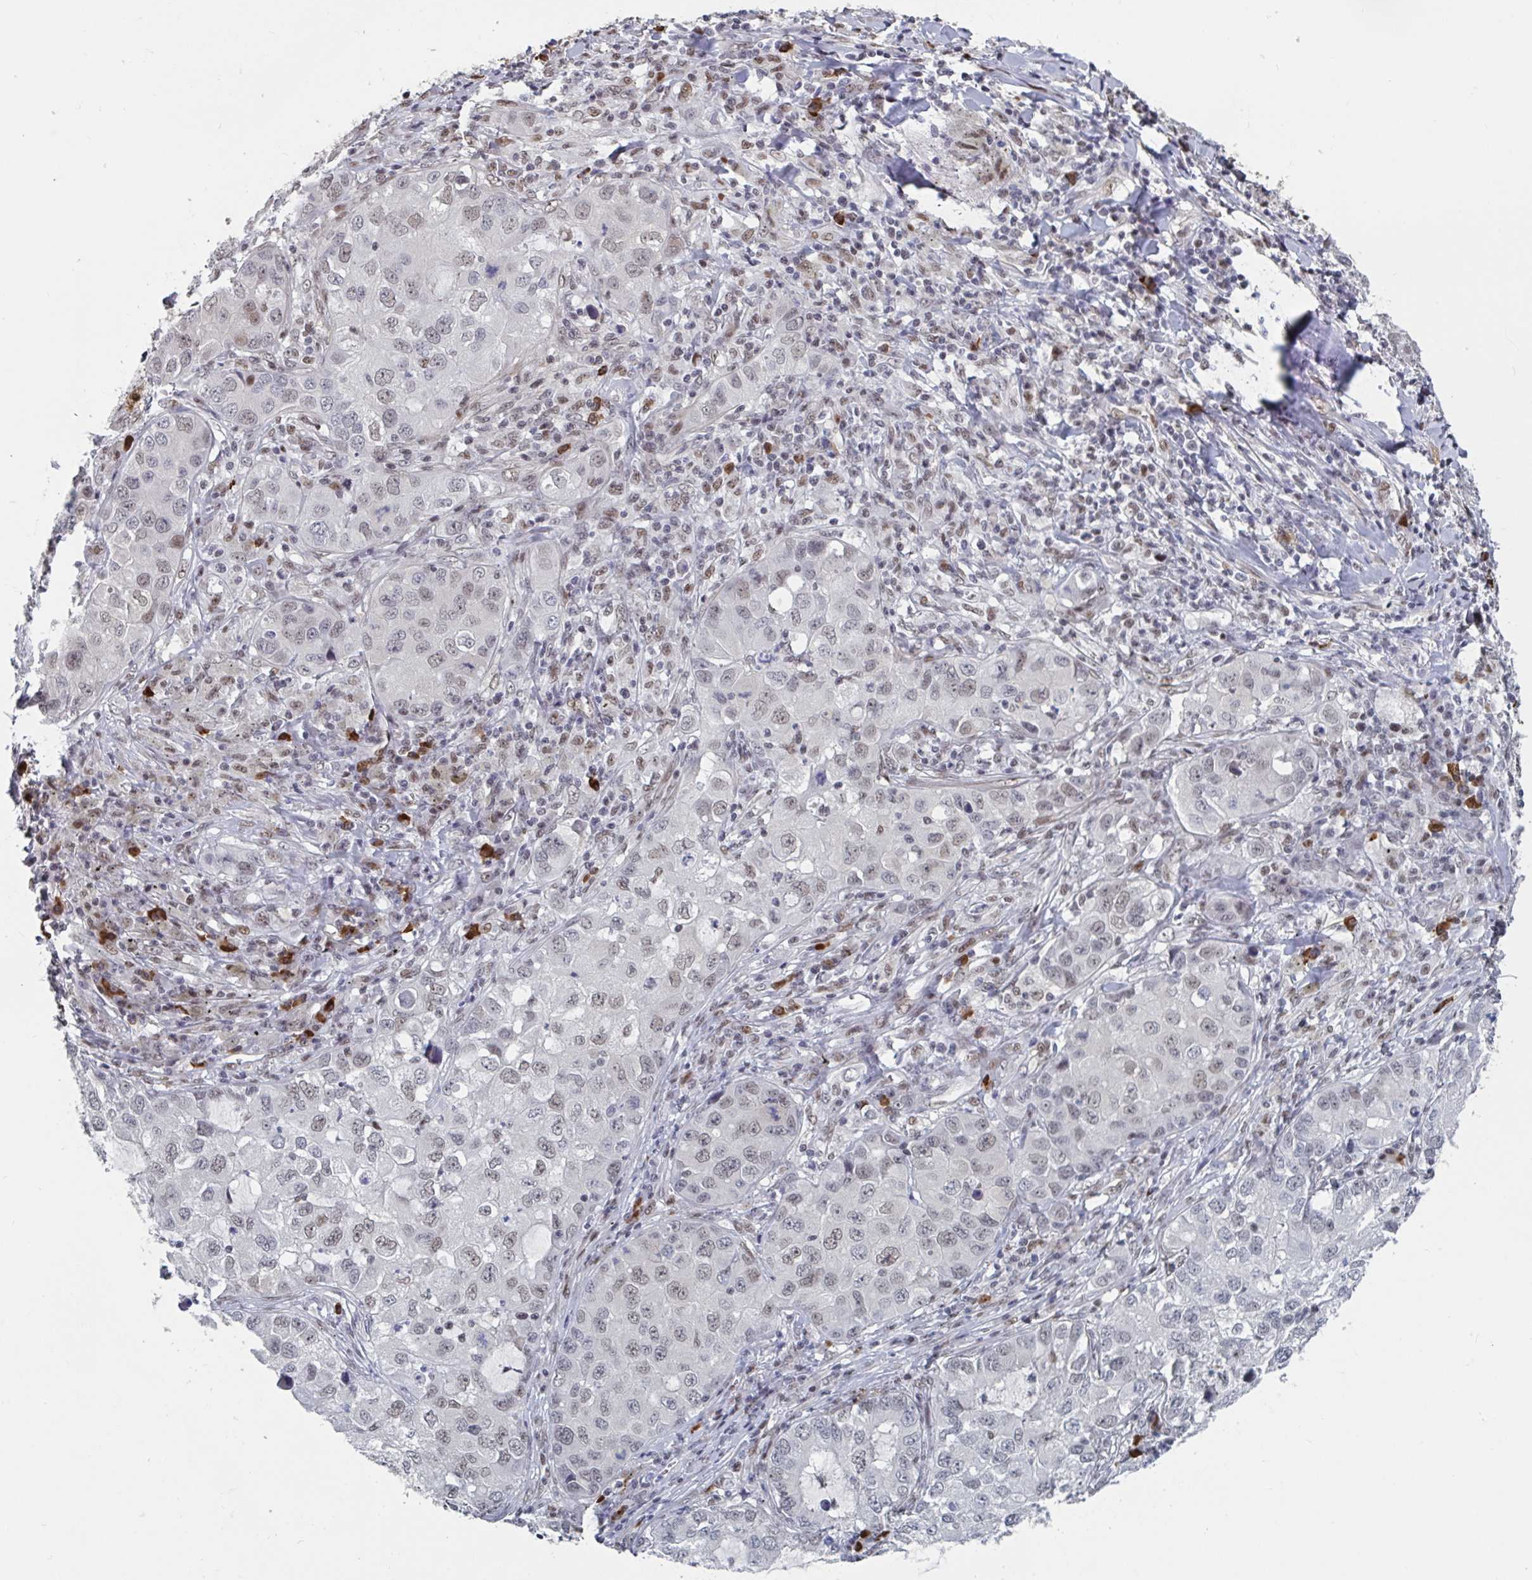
{"staining": {"intensity": "weak", "quantity": "25%-75%", "location": "nuclear"}, "tissue": "lung cancer", "cell_type": "Tumor cells", "image_type": "cancer", "snomed": [{"axis": "morphology", "description": "Normal morphology"}, {"axis": "morphology", "description": "Adenocarcinoma, NOS"}, {"axis": "topography", "description": "Lymph node"}, {"axis": "topography", "description": "Lung"}], "caption": "Lung cancer was stained to show a protein in brown. There is low levels of weak nuclear expression in about 25%-75% of tumor cells.", "gene": "BCL7B", "patient": {"sex": "female", "age": 51}}